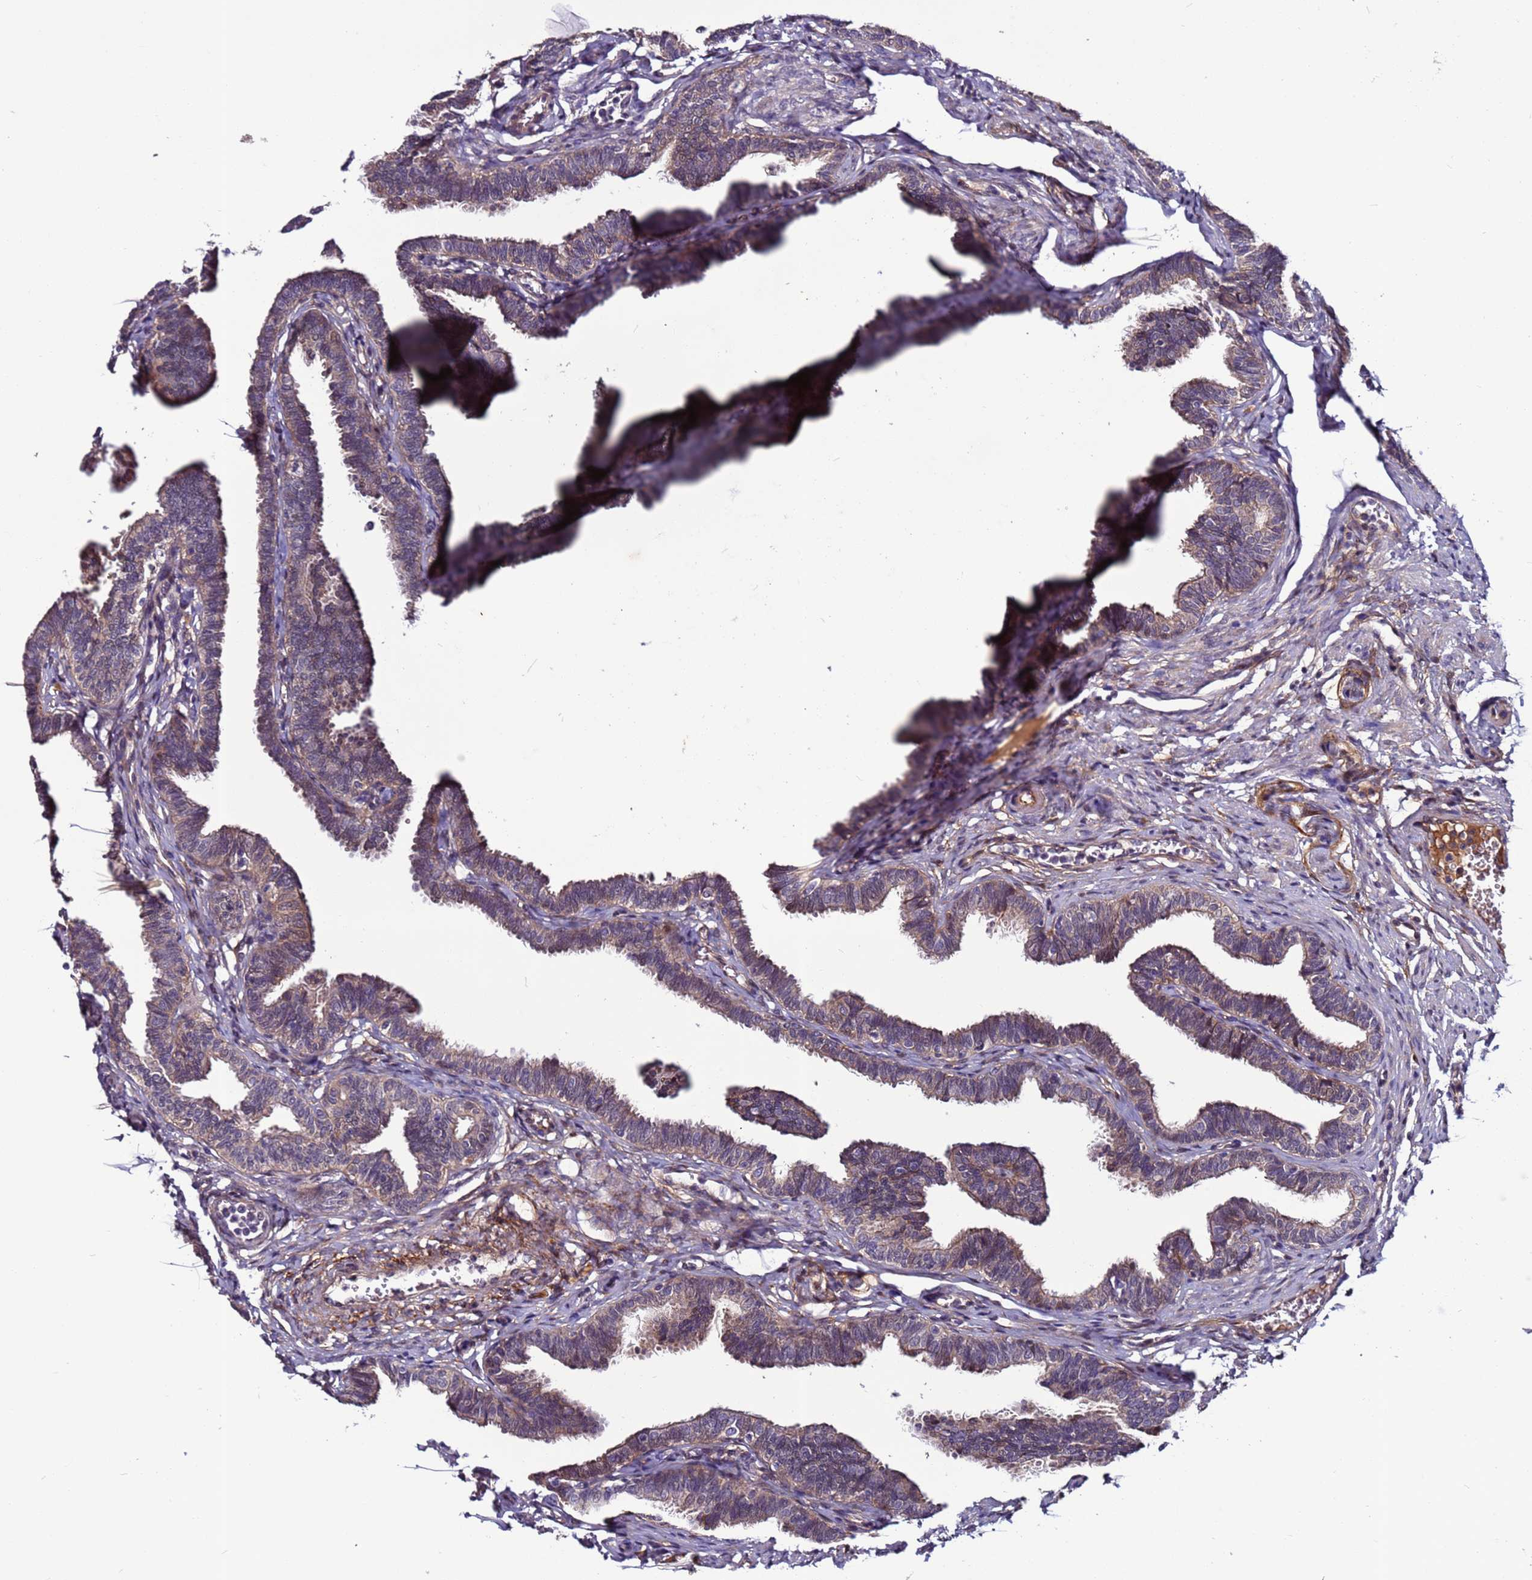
{"staining": {"intensity": "moderate", "quantity": "25%-75%", "location": "cytoplasmic/membranous"}, "tissue": "fallopian tube", "cell_type": "Glandular cells", "image_type": "normal", "snomed": [{"axis": "morphology", "description": "Normal tissue, NOS"}, {"axis": "topography", "description": "Fallopian tube"}, {"axis": "topography", "description": "Ovary"}], "caption": "This photomicrograph demonstrates unremarkable fallopian tube stained with IHC to label a protein in brown. The cytoplasmic/membranous of glandular cells show moderate positivity for the protein. Nuclei are counter-stained blue.", "gene": "C8G", "patient": {"sex": "female", "age": 23}}